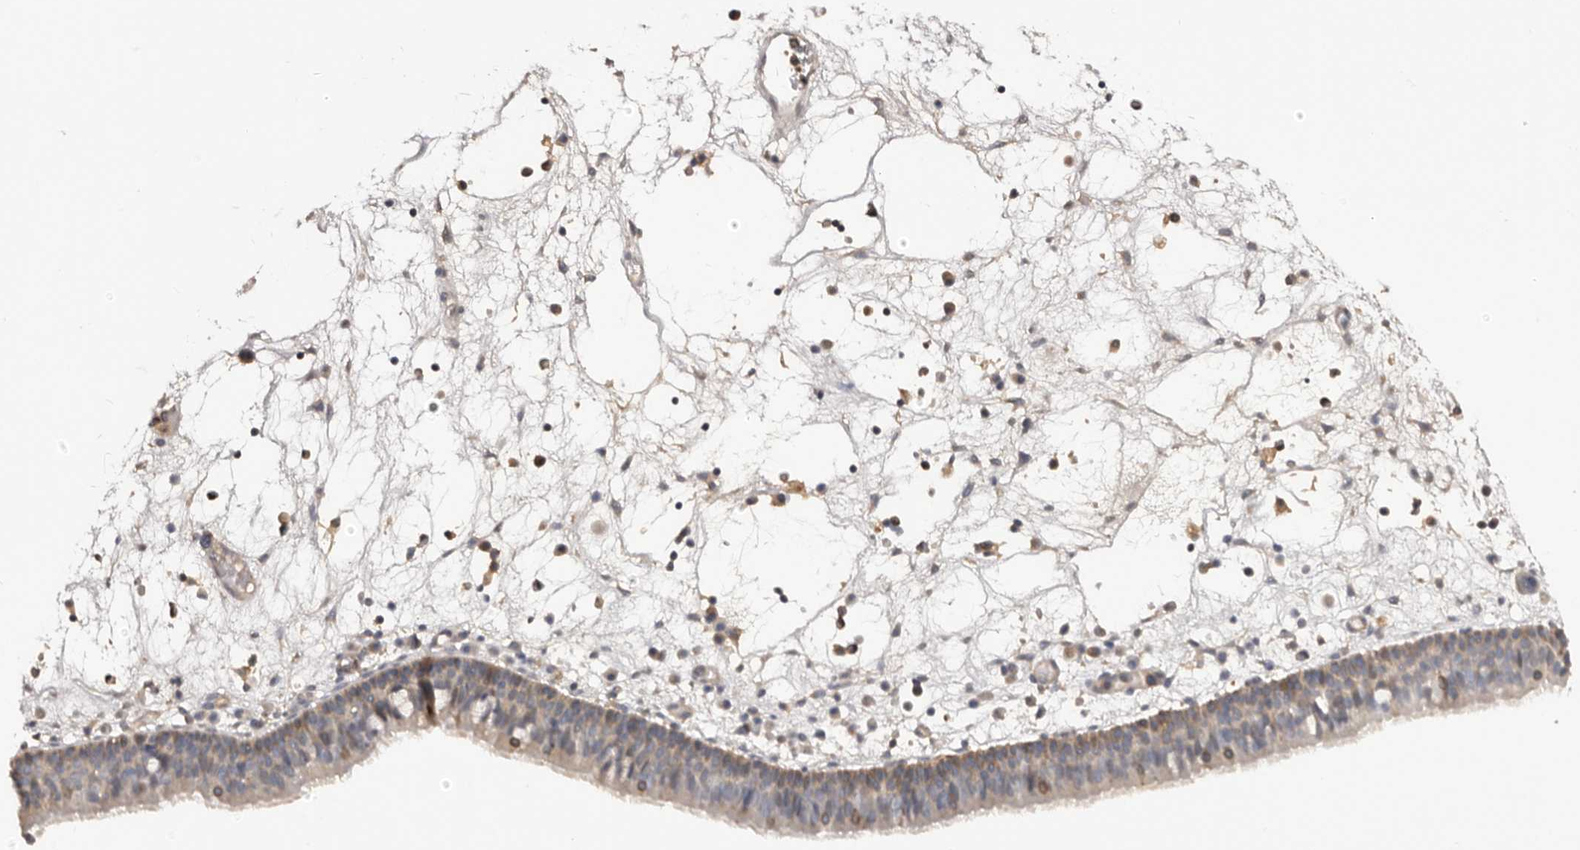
{"staining": {"intensity": "weak", "quantity": "25%-75%", "location": "cytoplasmic/membranous"}, "tissue": "nasopharynx", "cell_type": "Respiratory epithelial cells", "image_type": "normal", "snomed": [{"axis": "morphology", "description": "Normal tissue, NOS"}, {"axis": "morphology", "description": "Inflammation, NOS"}, {"axis": "morphology", "description": "Malignant melanoma, Metastatic site"}, {"axis": "topography", "description": "Nasopharynx"}], "caption": "Protein staining of unremarkable nasopharynx displays weak cytoplasmic/membranous staining in about 25%-75% of respiratory epithelial cells. (Brightfield microscopy of DAB IHC at high magnification).", "gene": "KCNJ8", "patient": {"sex": "male", "age": 70}}